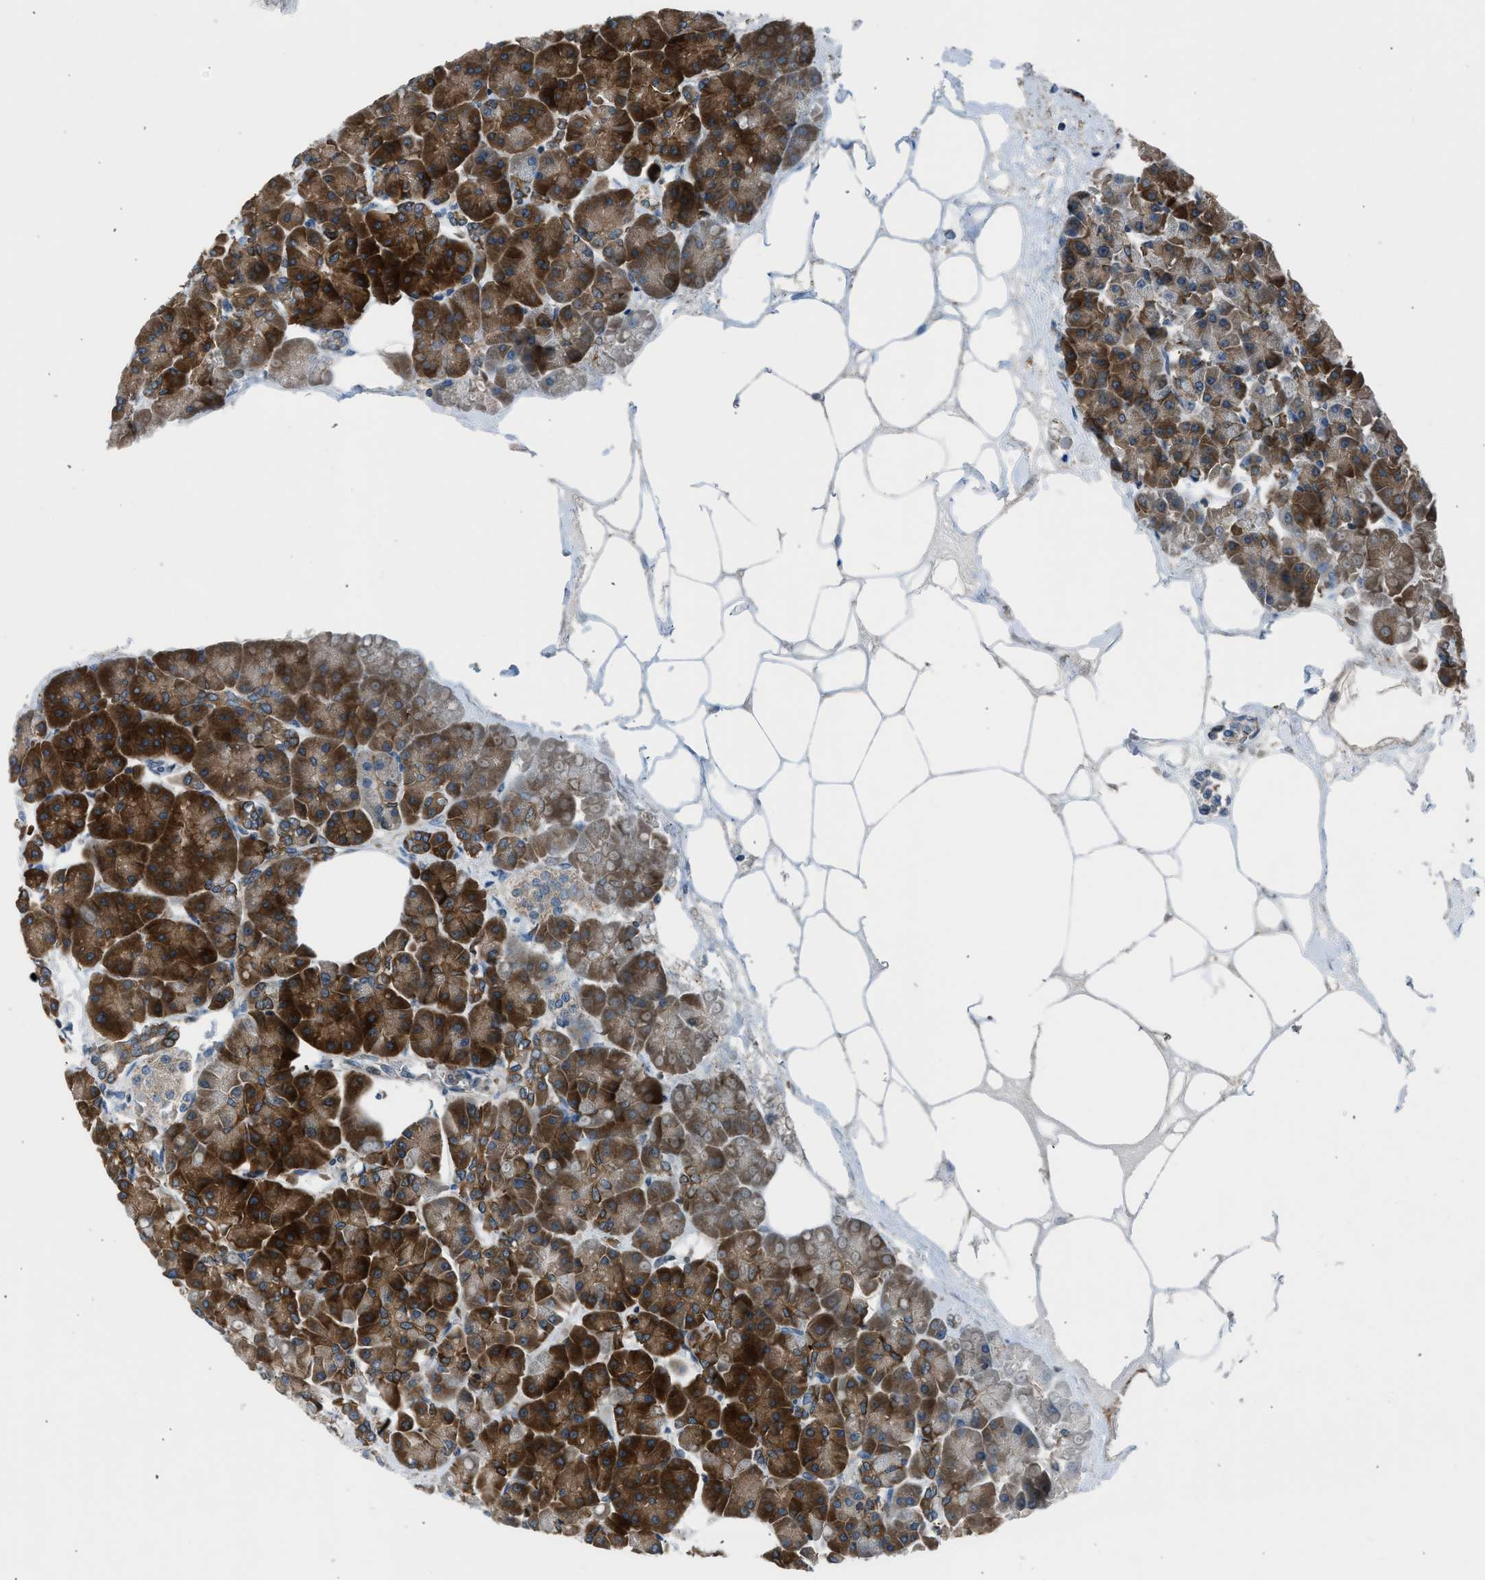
{"staining": {"intensity": "strong", "quantity": ">75%", "location": "cytoplasmic/membranous"}, "tissue": "pancreas", "cell_type": "Exocrine glandular cells", "image_type": "normal", "snomed": [{"axis": "morphology", "description": "Normal tissue, NOS"}, {"axis": "topography", "description": "Pancreas"}], "caption": "IHC of normal human pancreas exhibits high levels of strong cytoplasmic/membranous expression in about >75% of exocrine glandular cells. (IHC, brightfield microscopy, high magnification).", "gene": "LMLN", "patient": {"sex": "female", "age": 70}}